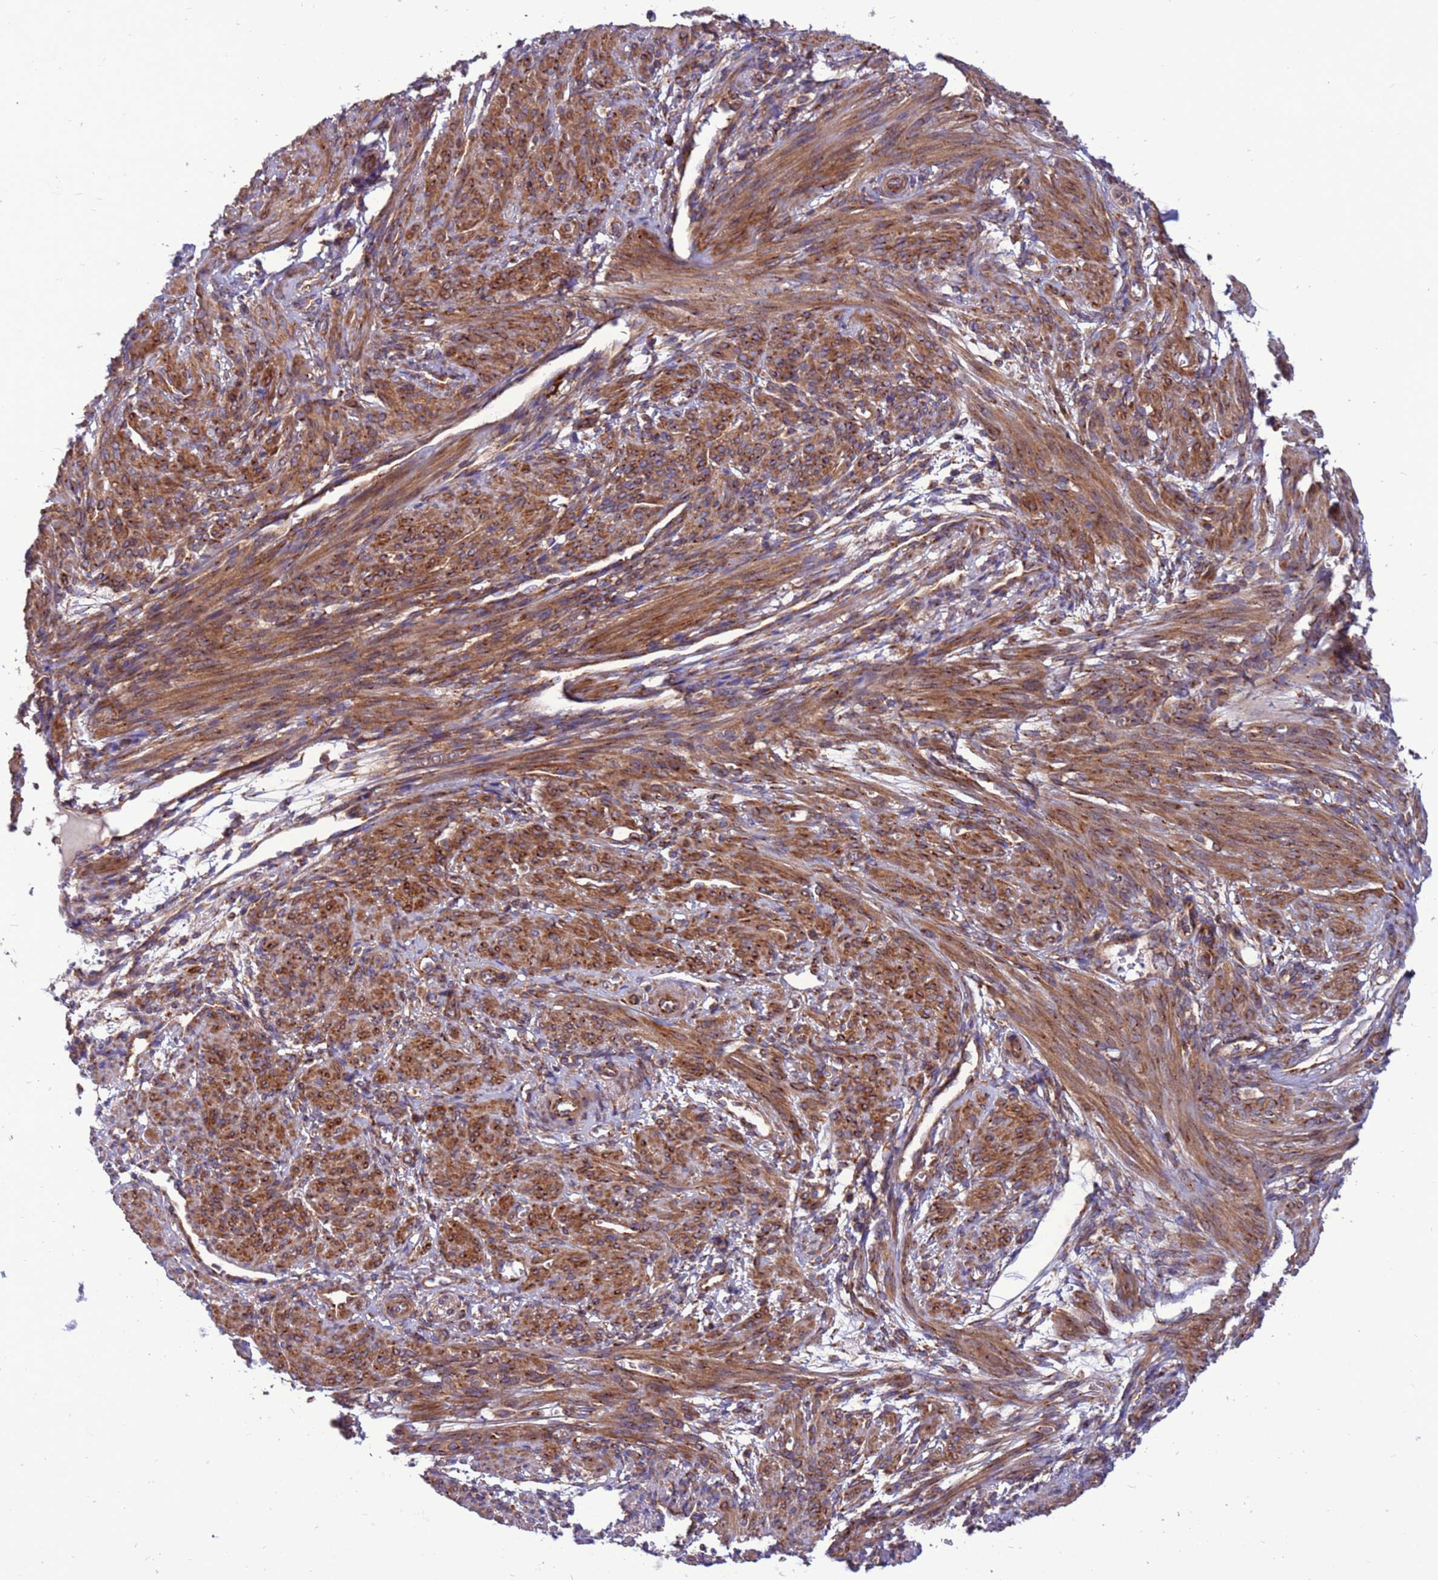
{"staining": {"intensity": "strong", "quantity": "25%-75%", "location": "cytoplasmic/membranous"}, "tissue": "smooth muscle", "cell_type": "Smooth muscle cells", "image_type": "normal", "snomed": [{"axis": "morphology", "description": "Normal tissue, NOS"}, {"axis": "topography", "description": "Smooth muscle"}], "caption": "Immunohistochemistry histopathology image of unremarkable human smooth muscle stained for a protein (brown), which demonstrates high levels of strong cytoplasmic/membranous staining in about 25%-75% of smooth muscle cells.", "gene": "ZC3HAV1", "patient": {"sex": "female", "age": 39}}